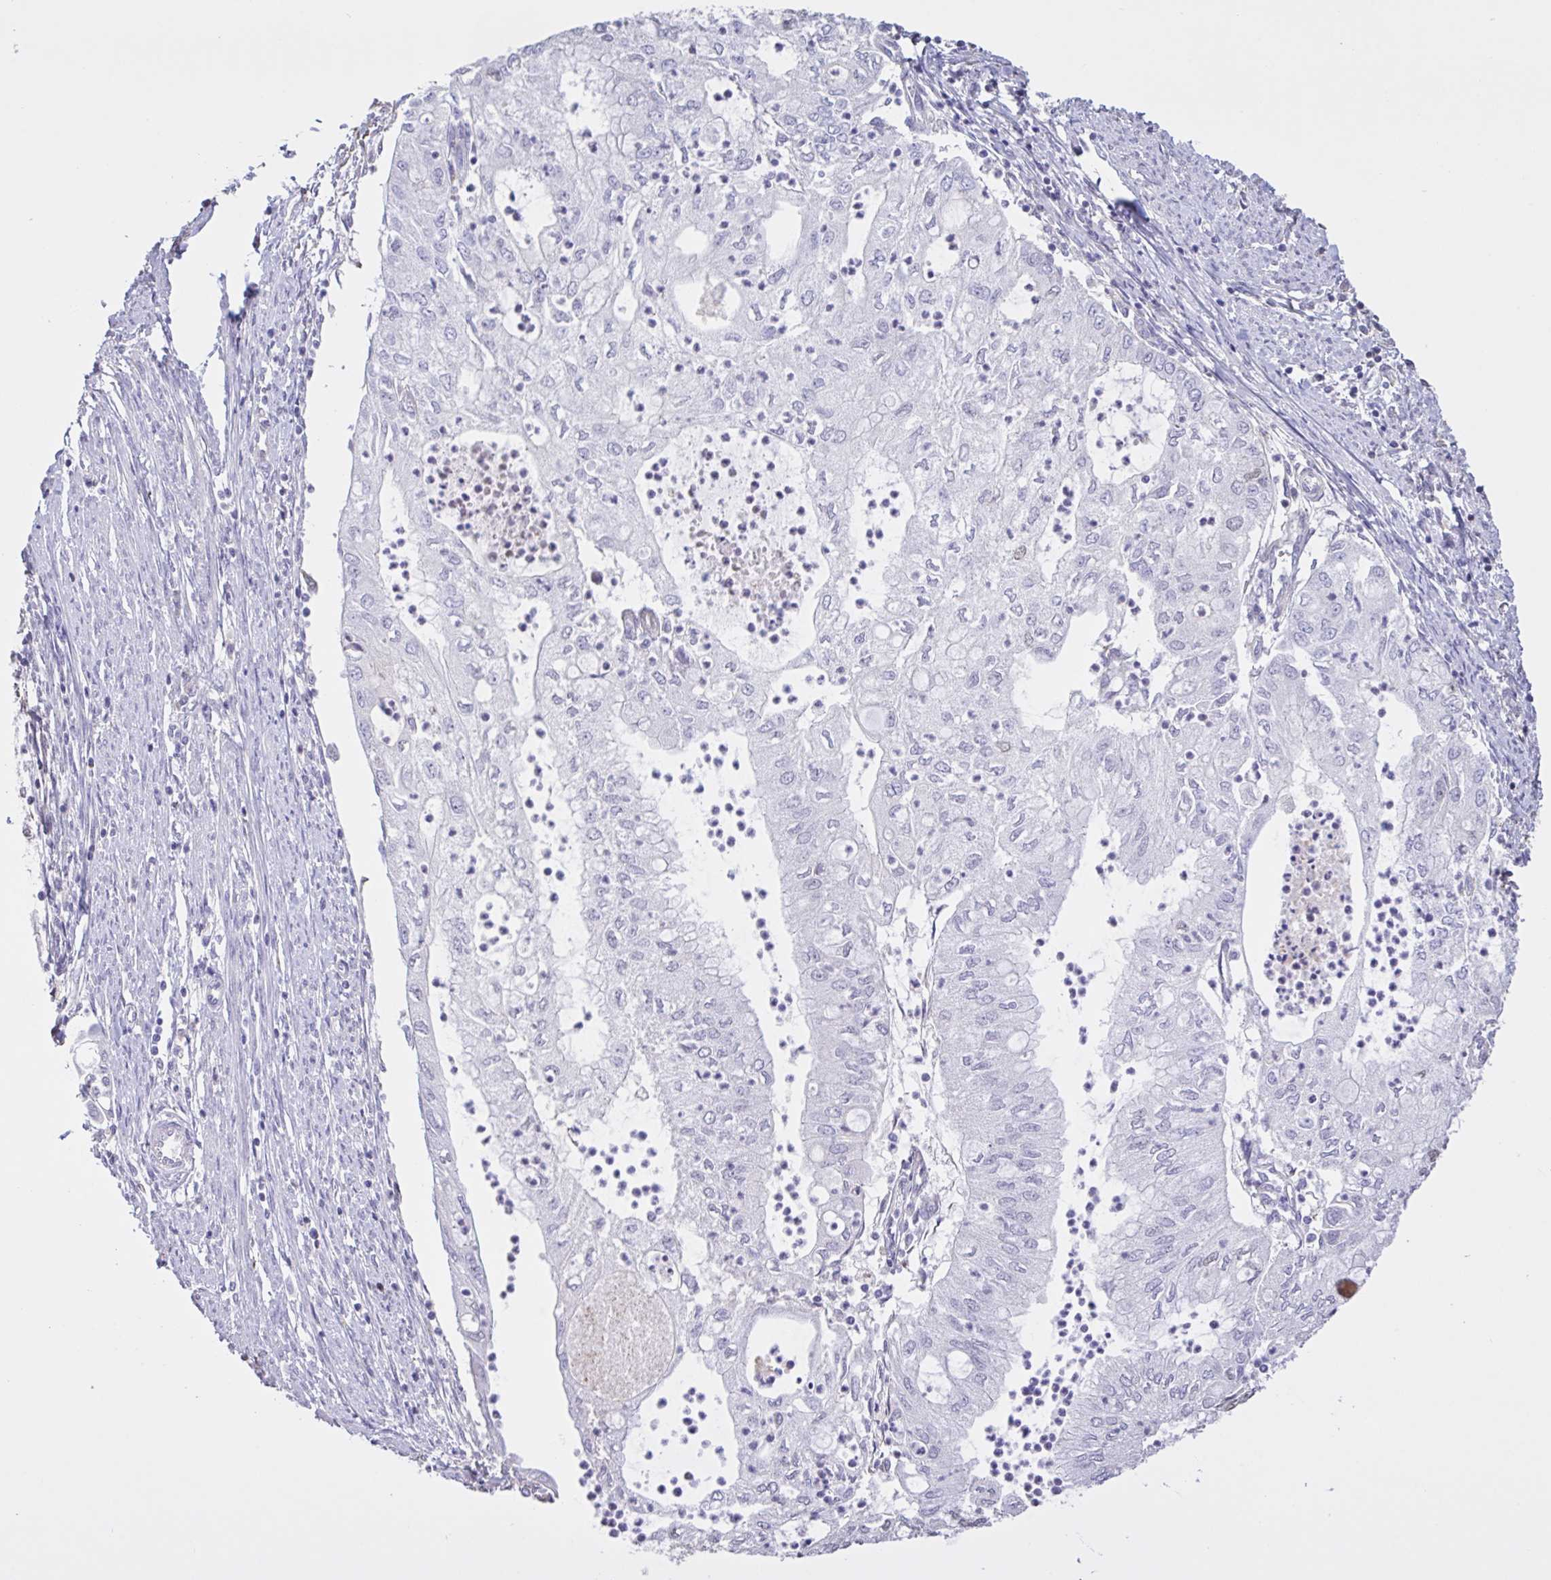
{"staining": {"intensity": "negative", "quantity": "none", "location": "none"}, "tissue": "endometrial cancer", "cell_type": "Tumor cells", "image_type": "cancer", "snomed": [{"axis": "morphology", "description": "Adenocarcinoma, NOS"}, {"axis": "topography", "description": "Endometrium"}], "caption": "Tumor cells show no significant positivity in adenocarcinoma (endometrial). (Immunohistochemistry, brightfield microscopy, high magnification).", "gene": "MRGPRX2", "patient": {"sex": "female", "age": 75}}